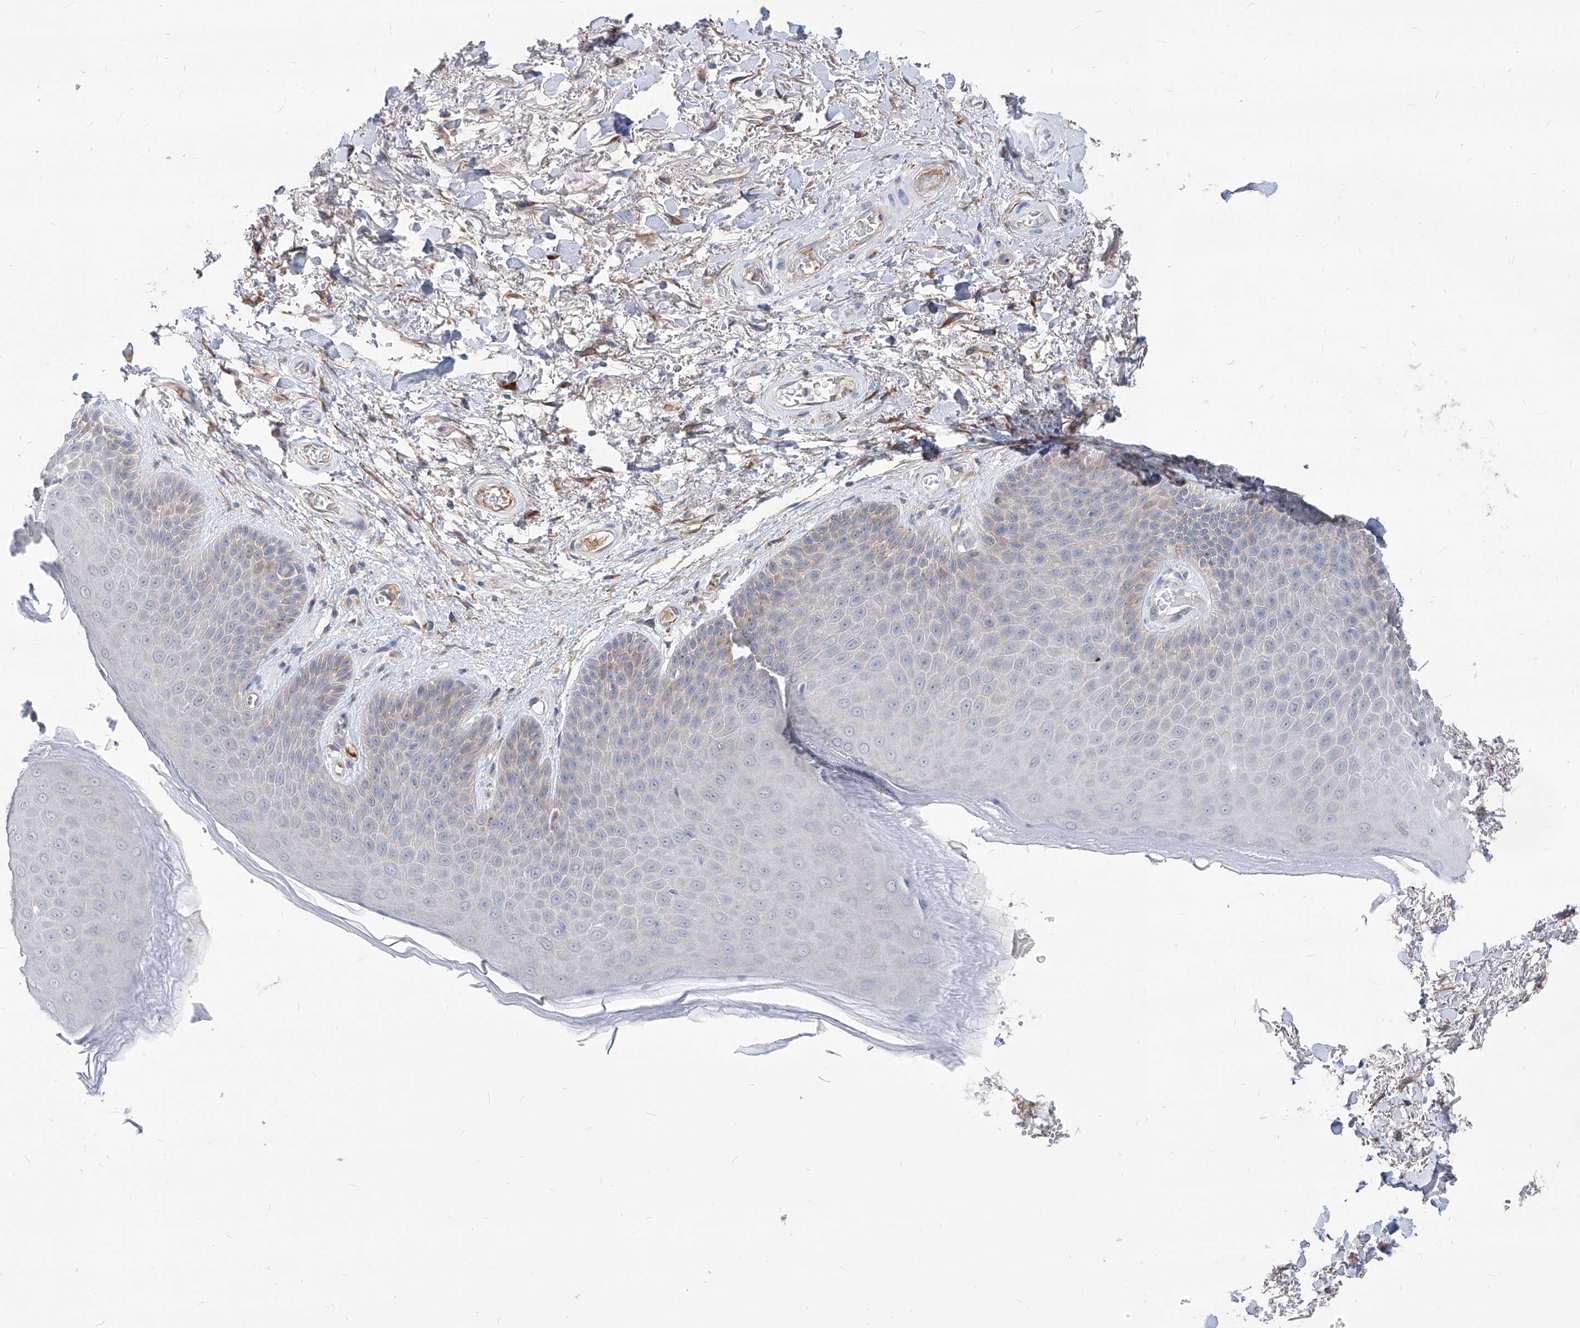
{"staining": {"intensity": "moderate", "quantity": "<25%", "location": "cytoplasmic/membranous"}, "tissue": "skin", "cell_type": "Epidermal cells", "image_type": "normal", "snomed": [{"axis": "morphology", "description": "Normal tissue, NOS"}, {"axis": "topography", "description": "Anal"}], "caption": "Moderate cytoplasmic/membranous protein positivity is present in approximately <25% of epidermal cells in skin. Using DAB (3,3'-diaminobenzidine) (brown) and hematoxylin (blue) stains, captured at high magnification using brightfield microscopy.", "gene": "AKAP10", "patient": {"sex": "male", "age": 74}}